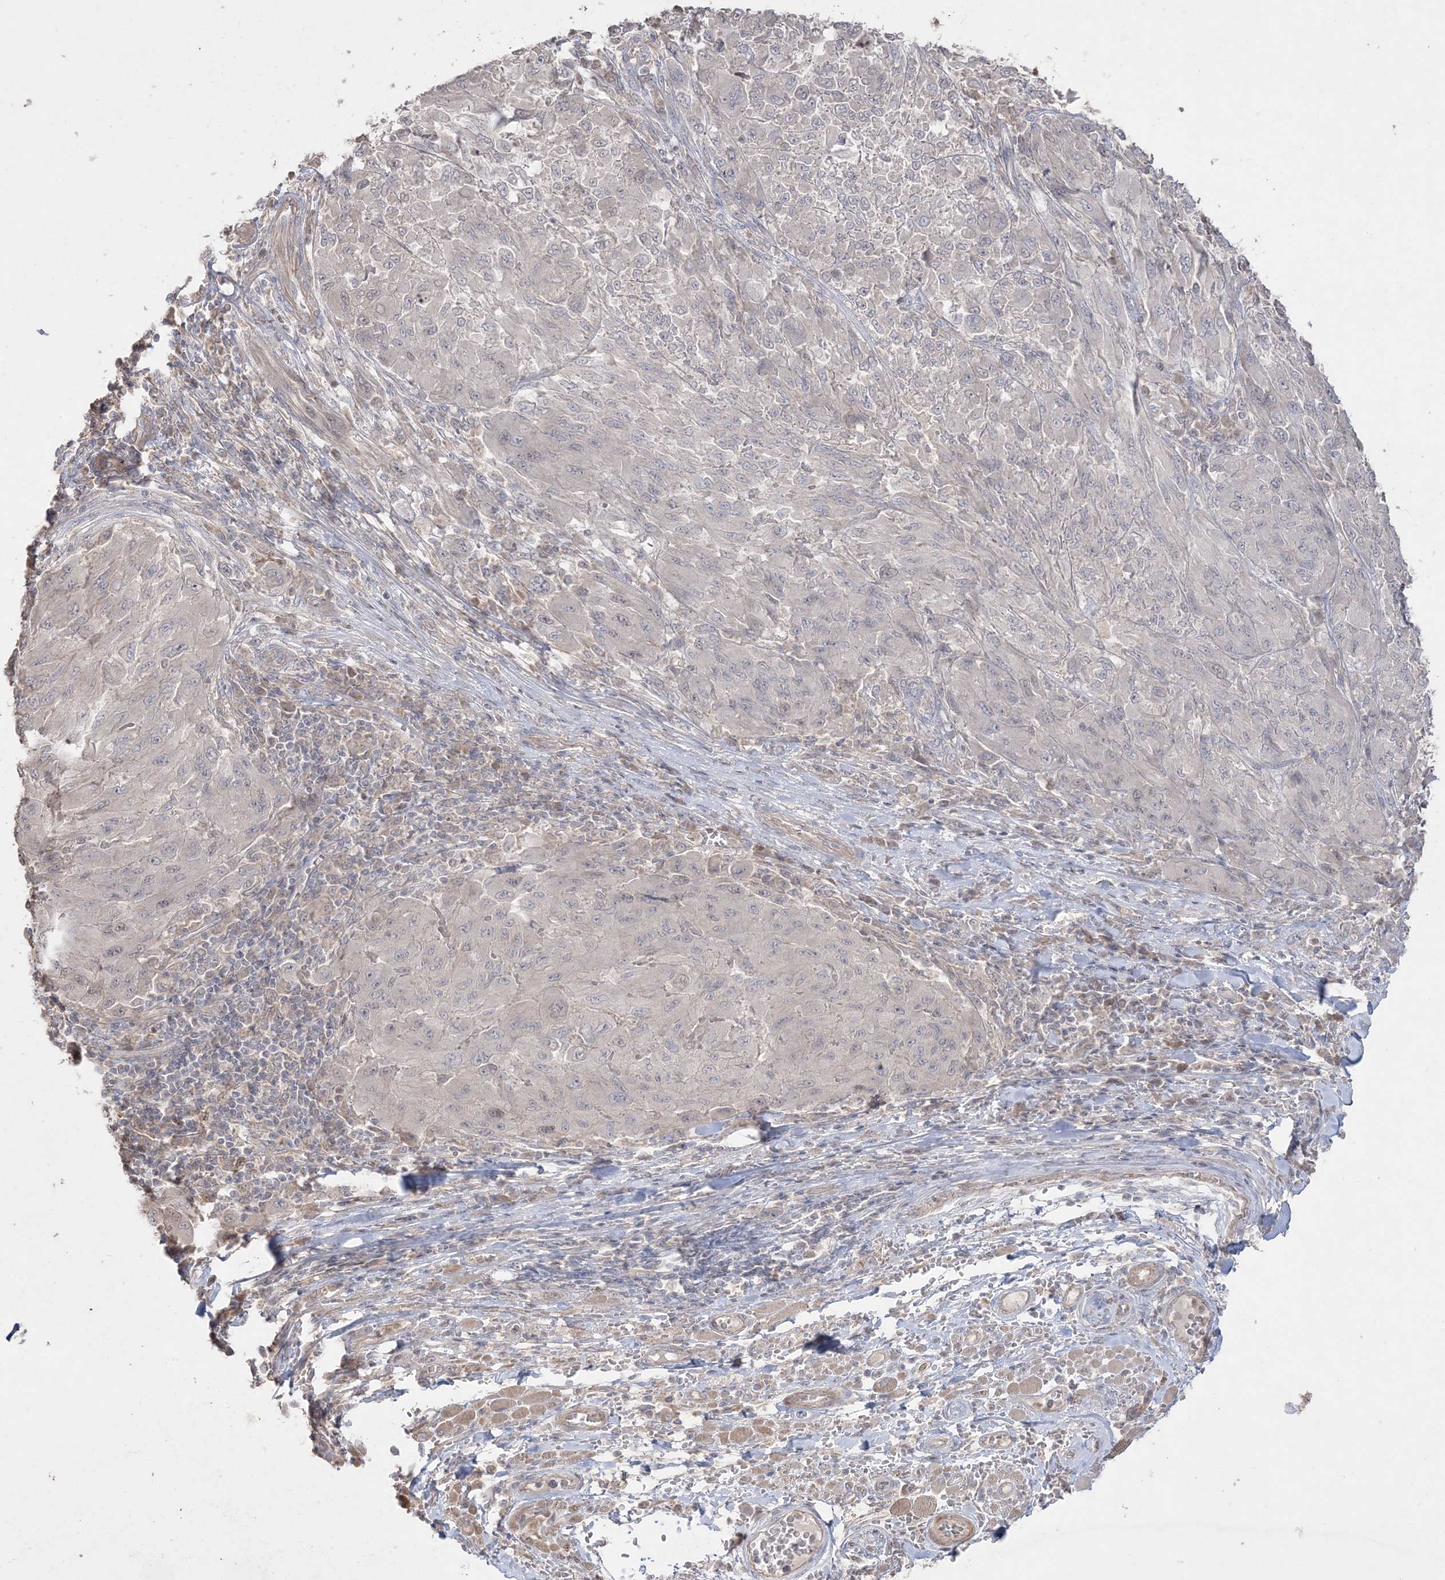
{"staining": {"intensity": "negative", "quantity": "none", "location": "none"}, "tissue": "melanoma", "cell_type": "Tumor cells", "image_type": "cancer", "snomed": [{"axis": "morphology", "description": "Malignant melanoma, NOS"}, {"axis": "topography", "description": "Skin"}], "caption": "This is an IHC image of melanoma. There is no positivity in tumor cells.", "gene": "SH3BP4", "patient": {"sex": "female", "age": 91}}